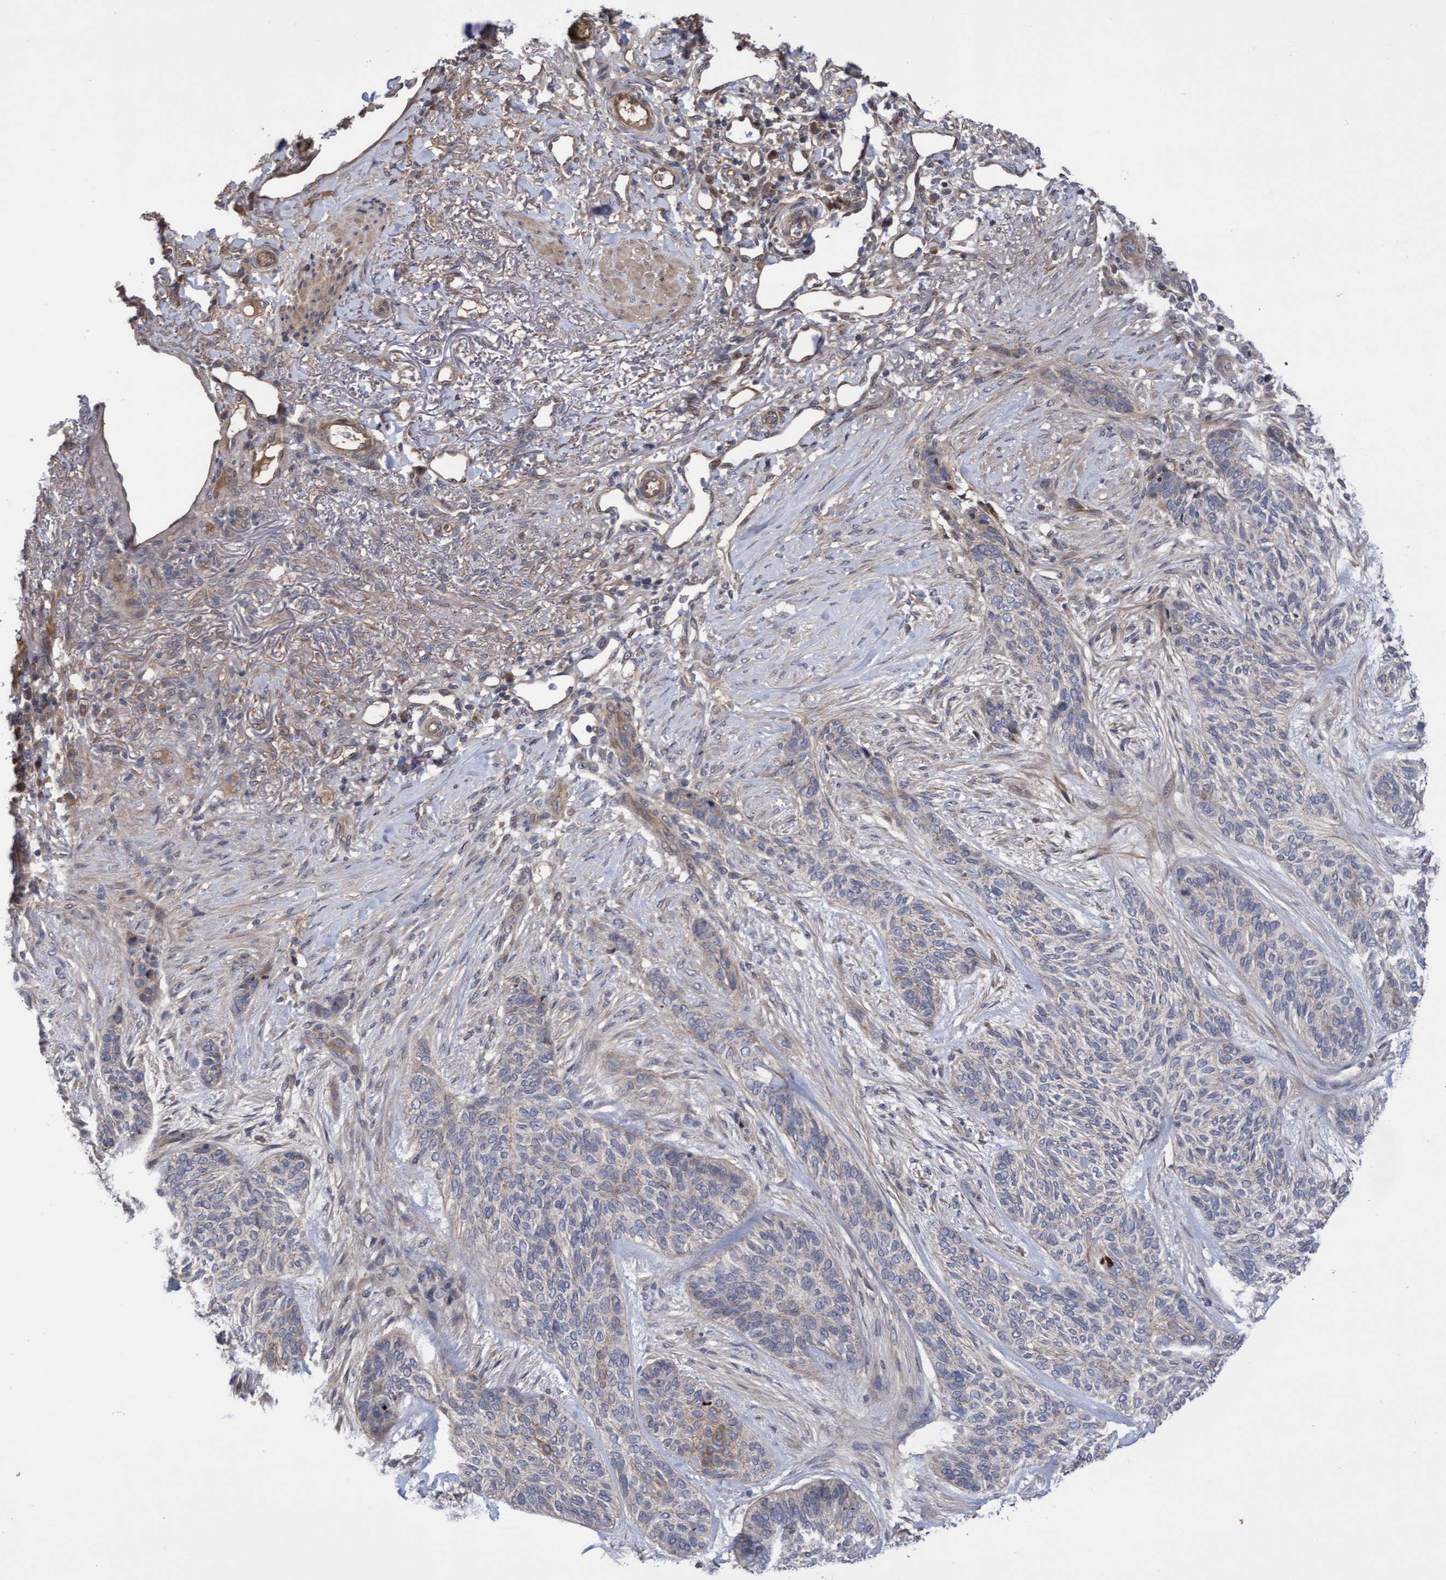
{"staining": {"intensity": "negative", "quantity": "none", "location": "none"}, "tissue": "skin cancer", "cell_type": "Tumor cells", "image_type": "cancer", "snomed": [{"axis": "morphology", "description": "Basal cell carcinoma"}, {"axis": "topography", "description": "Skin"}], "caption": "An IHC image of skin basal cell carcinoma is shown. There is no staining in tumor cells of skin basal cell carcinoma.", "gene": "COBL", "patient": {"sex": "male", "age": 55}}